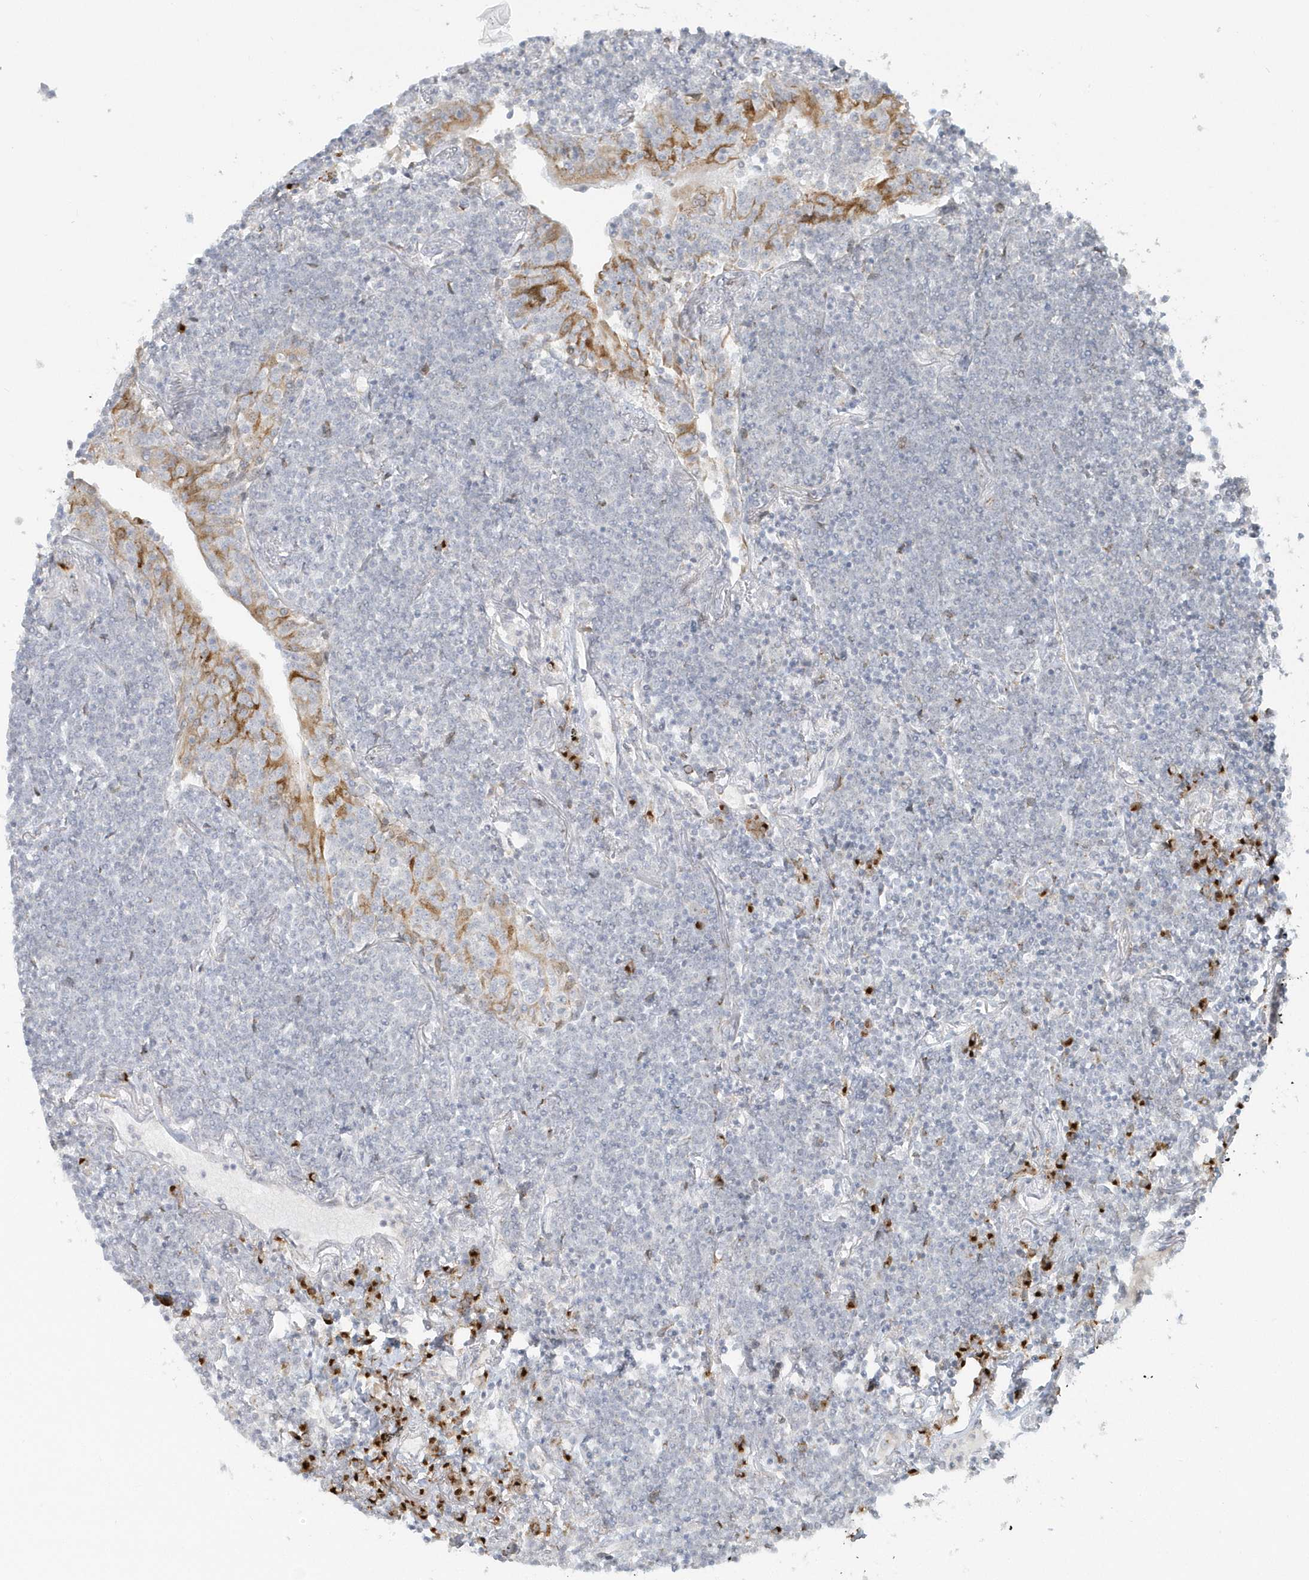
{"staining": {"intensity": "negative", "quantity": "none", "location": "none"}, "tissue": "lymphoma", "cell_type": "Tumor cells", "image_type": "cancer", "snomed": [{"axis": "morphology", "description": "Malignant lymphoma, non-Hodgkin's type, Low grade"}, {"axis": "topography", "description": "Lung"}], "caption": "Image shows no protein staining in tumor cells of malignant lymphoma, non-Hodgkin's type (low-grade) tissue.", "gene": "DHFR", "patient": {"sex": "female", "age": 71}}